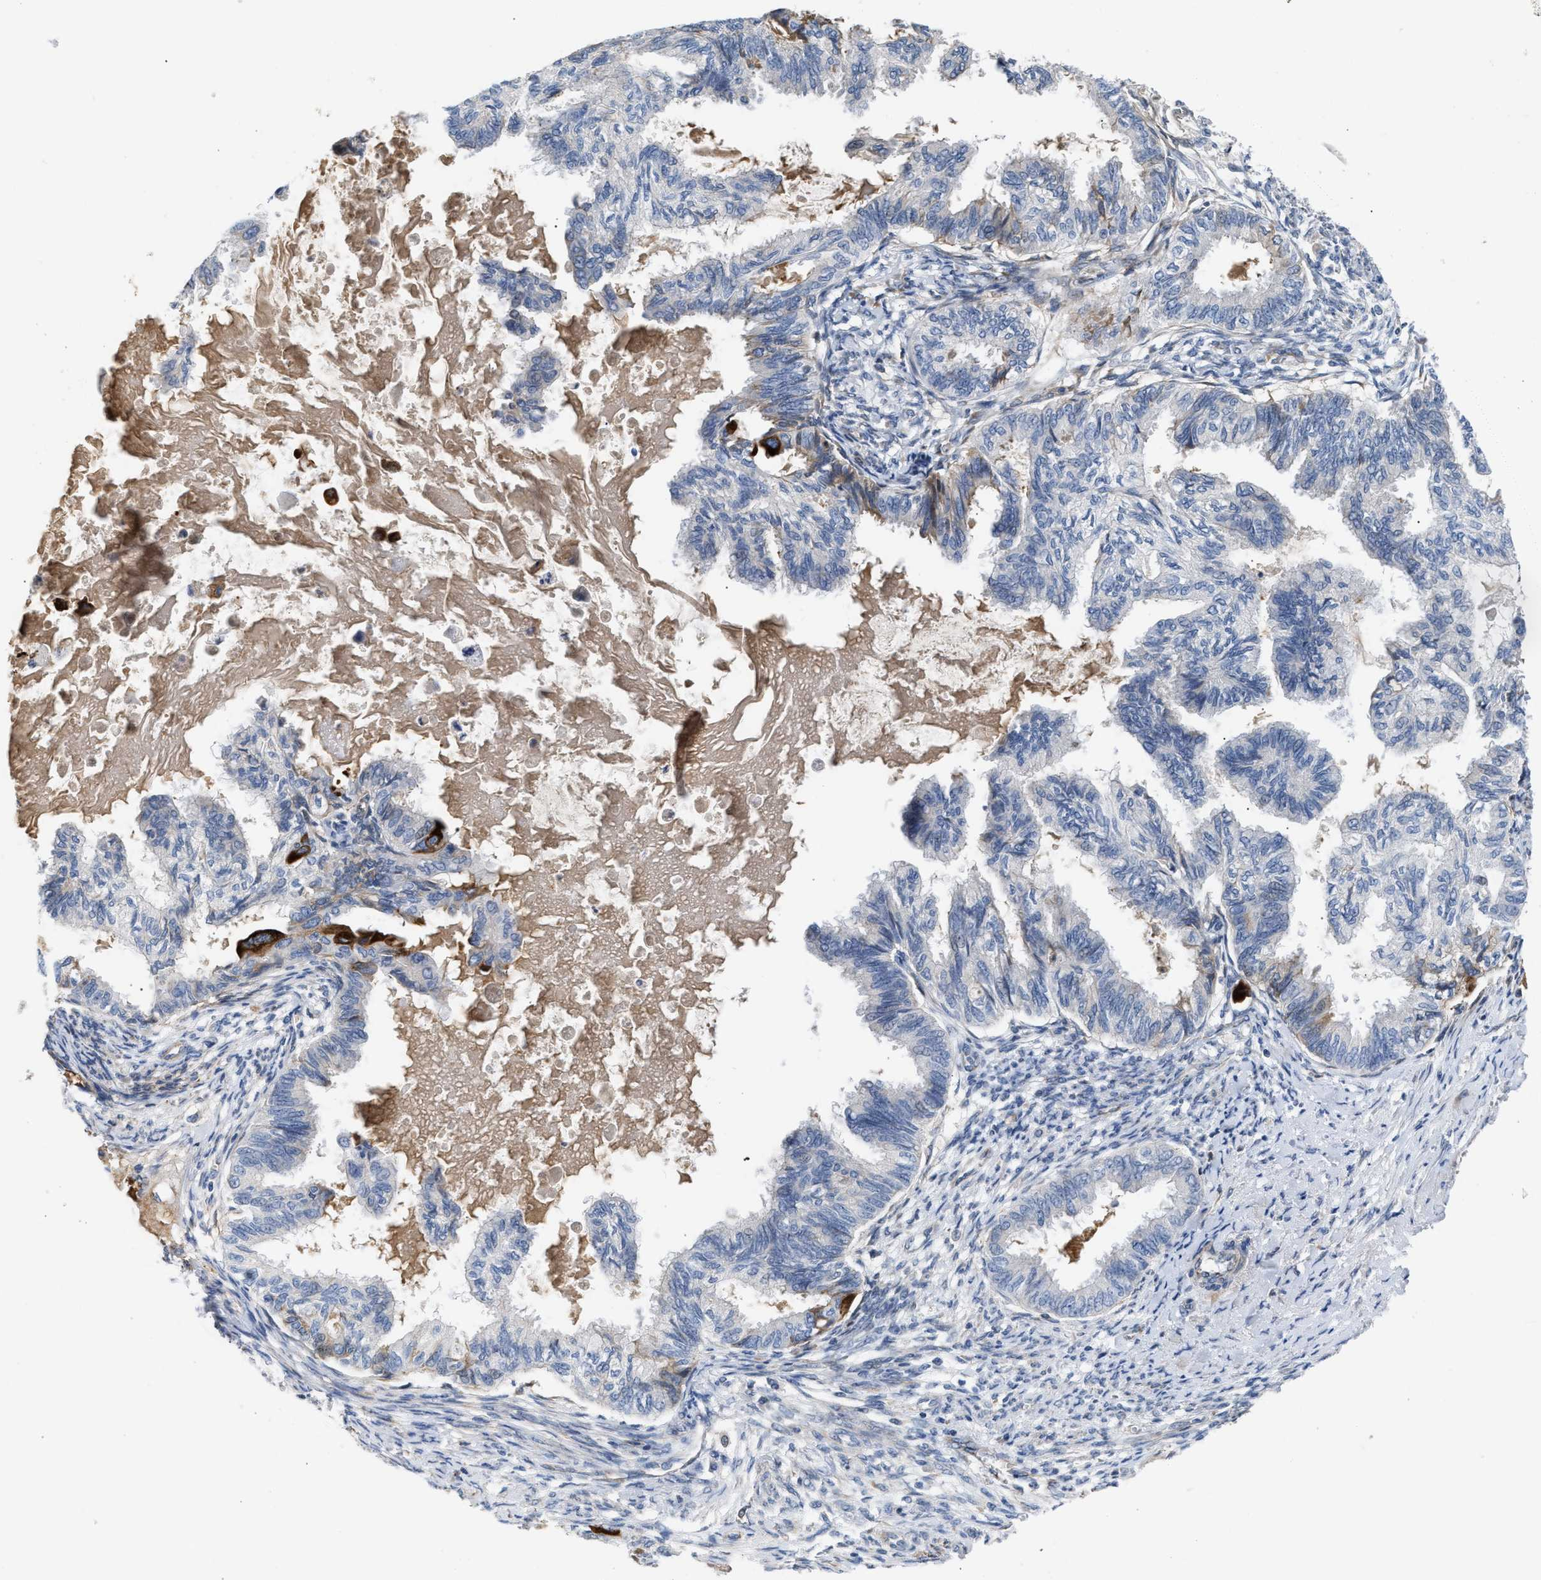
{"staining": {"intensity": "negative", "quantity": "none", "location": "none"}, "tissue": "cervical cancer", "cell_type": "Tumor cells", "image_type": "cancer", "snomed": [{"axis": "morphology", "description": "Normal tissue, NOS"}, {"axis": "morphology", "description": "Adenocarcinoma, NOS"}, {"axis": "topography", "description": "Cervix"}, {"axis": "topography", "description": "Endometrium"}], "caption": "Tumor cells show no significant protein positivity in cervical adenocarcinoma. (Immunohistochemistry (ihc), brightfield microscopy, high magnification).", "gene": "TFPI", "patient": {"sex": "female", "age": 86}}